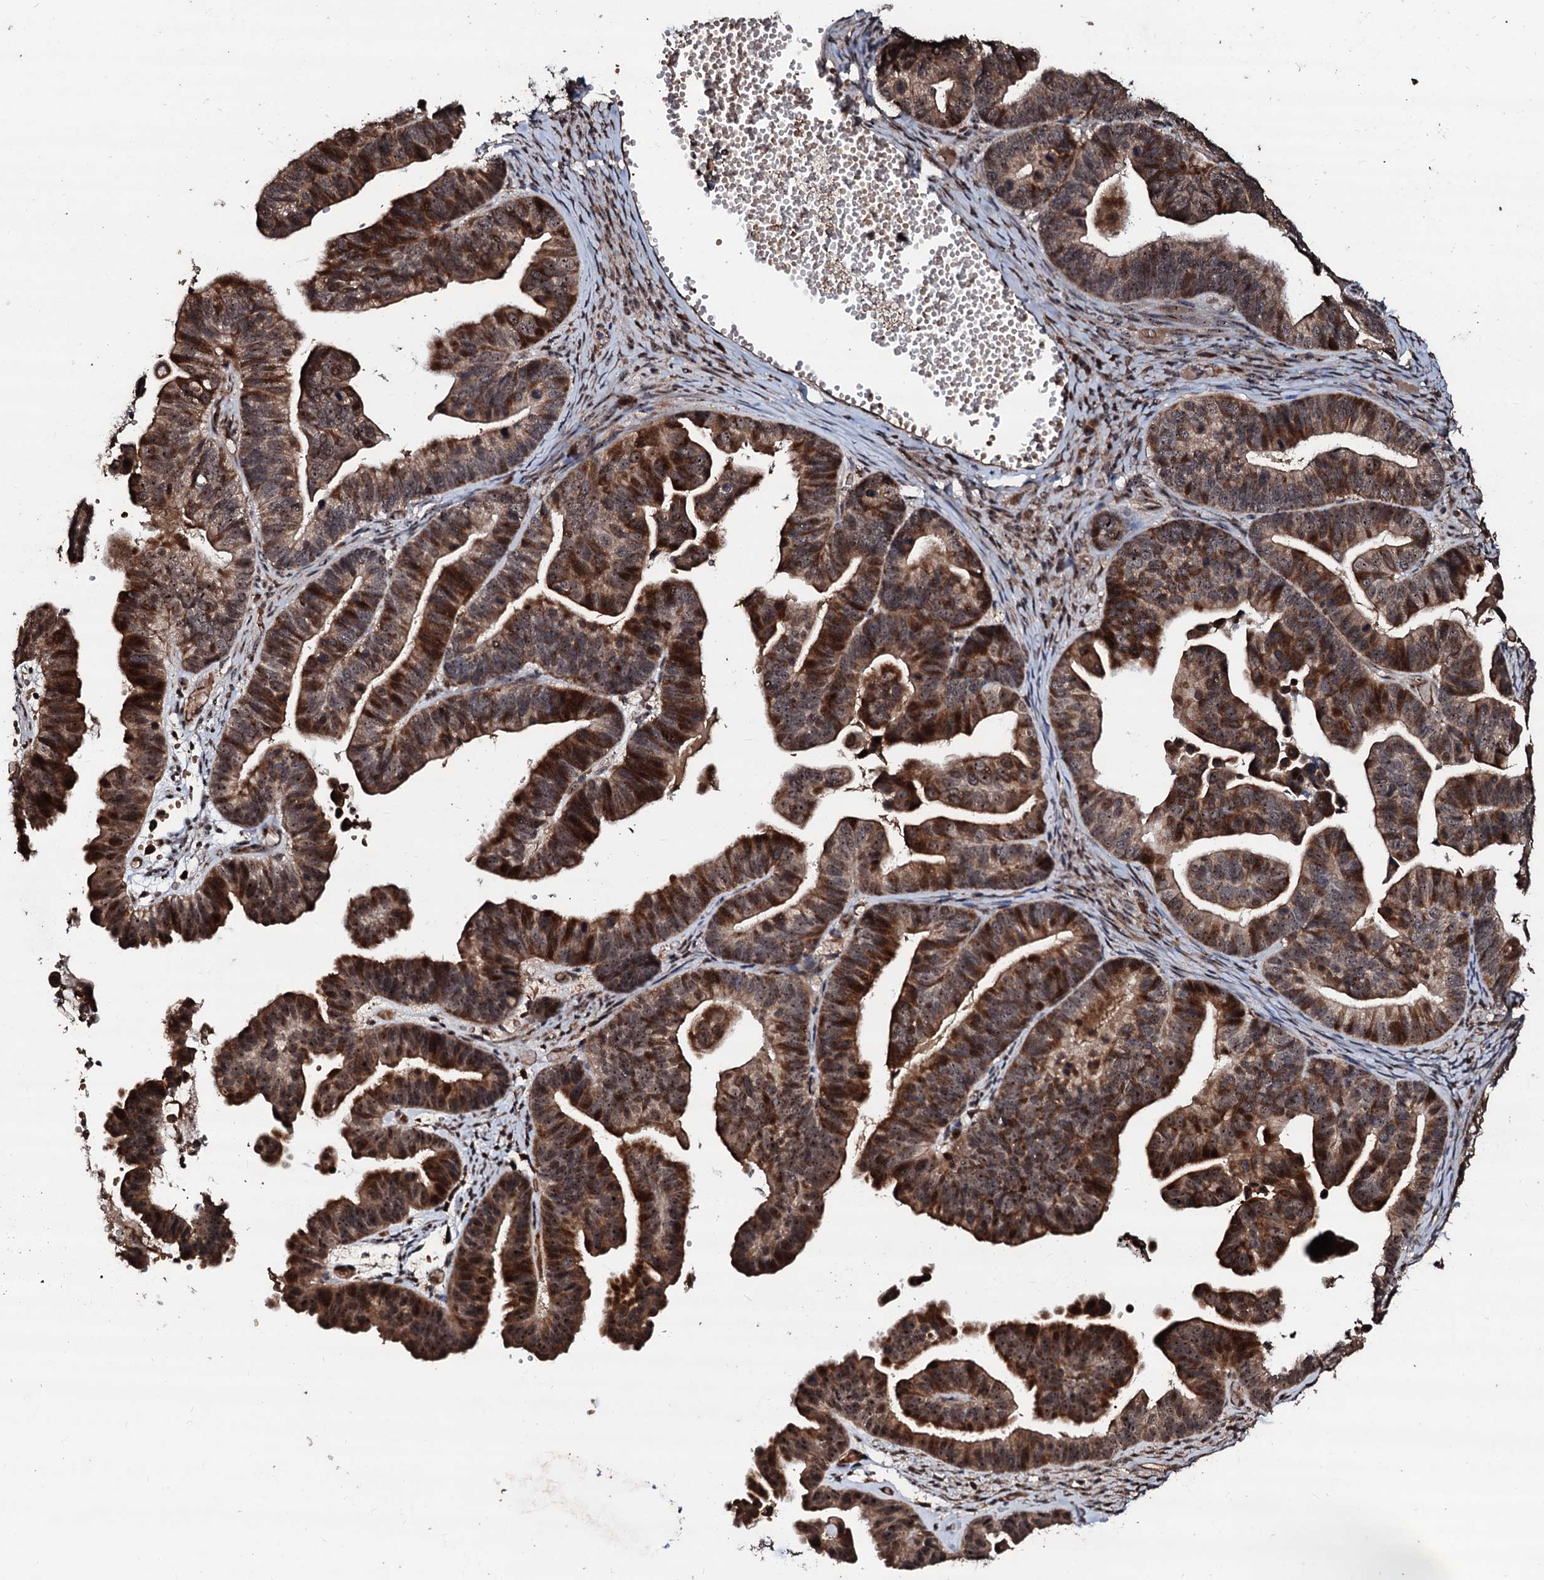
{"staining": {"intensity": "moderate", "quantity": ">75%", "location": "cytoplasmic/membranous,nuclear"}, "tissue": "ovarian cancer", "cell_type": "Tumor cells", "image_type": "cancer", "snomed": [{"axis": "morphology", "description": "Cystadenocarcinoma, serous, NOS"}, {"axis": "topography", "description": "Ovary"}], "caption": "Protein staining displays moderate cytoplasmic/membranous and nuclear staining in about >75% of tumor cells in serous cystadenocarcinoma (ovarian).", "gene": "SUPT7L", "patient": {"sex": "female", "age": 56}}